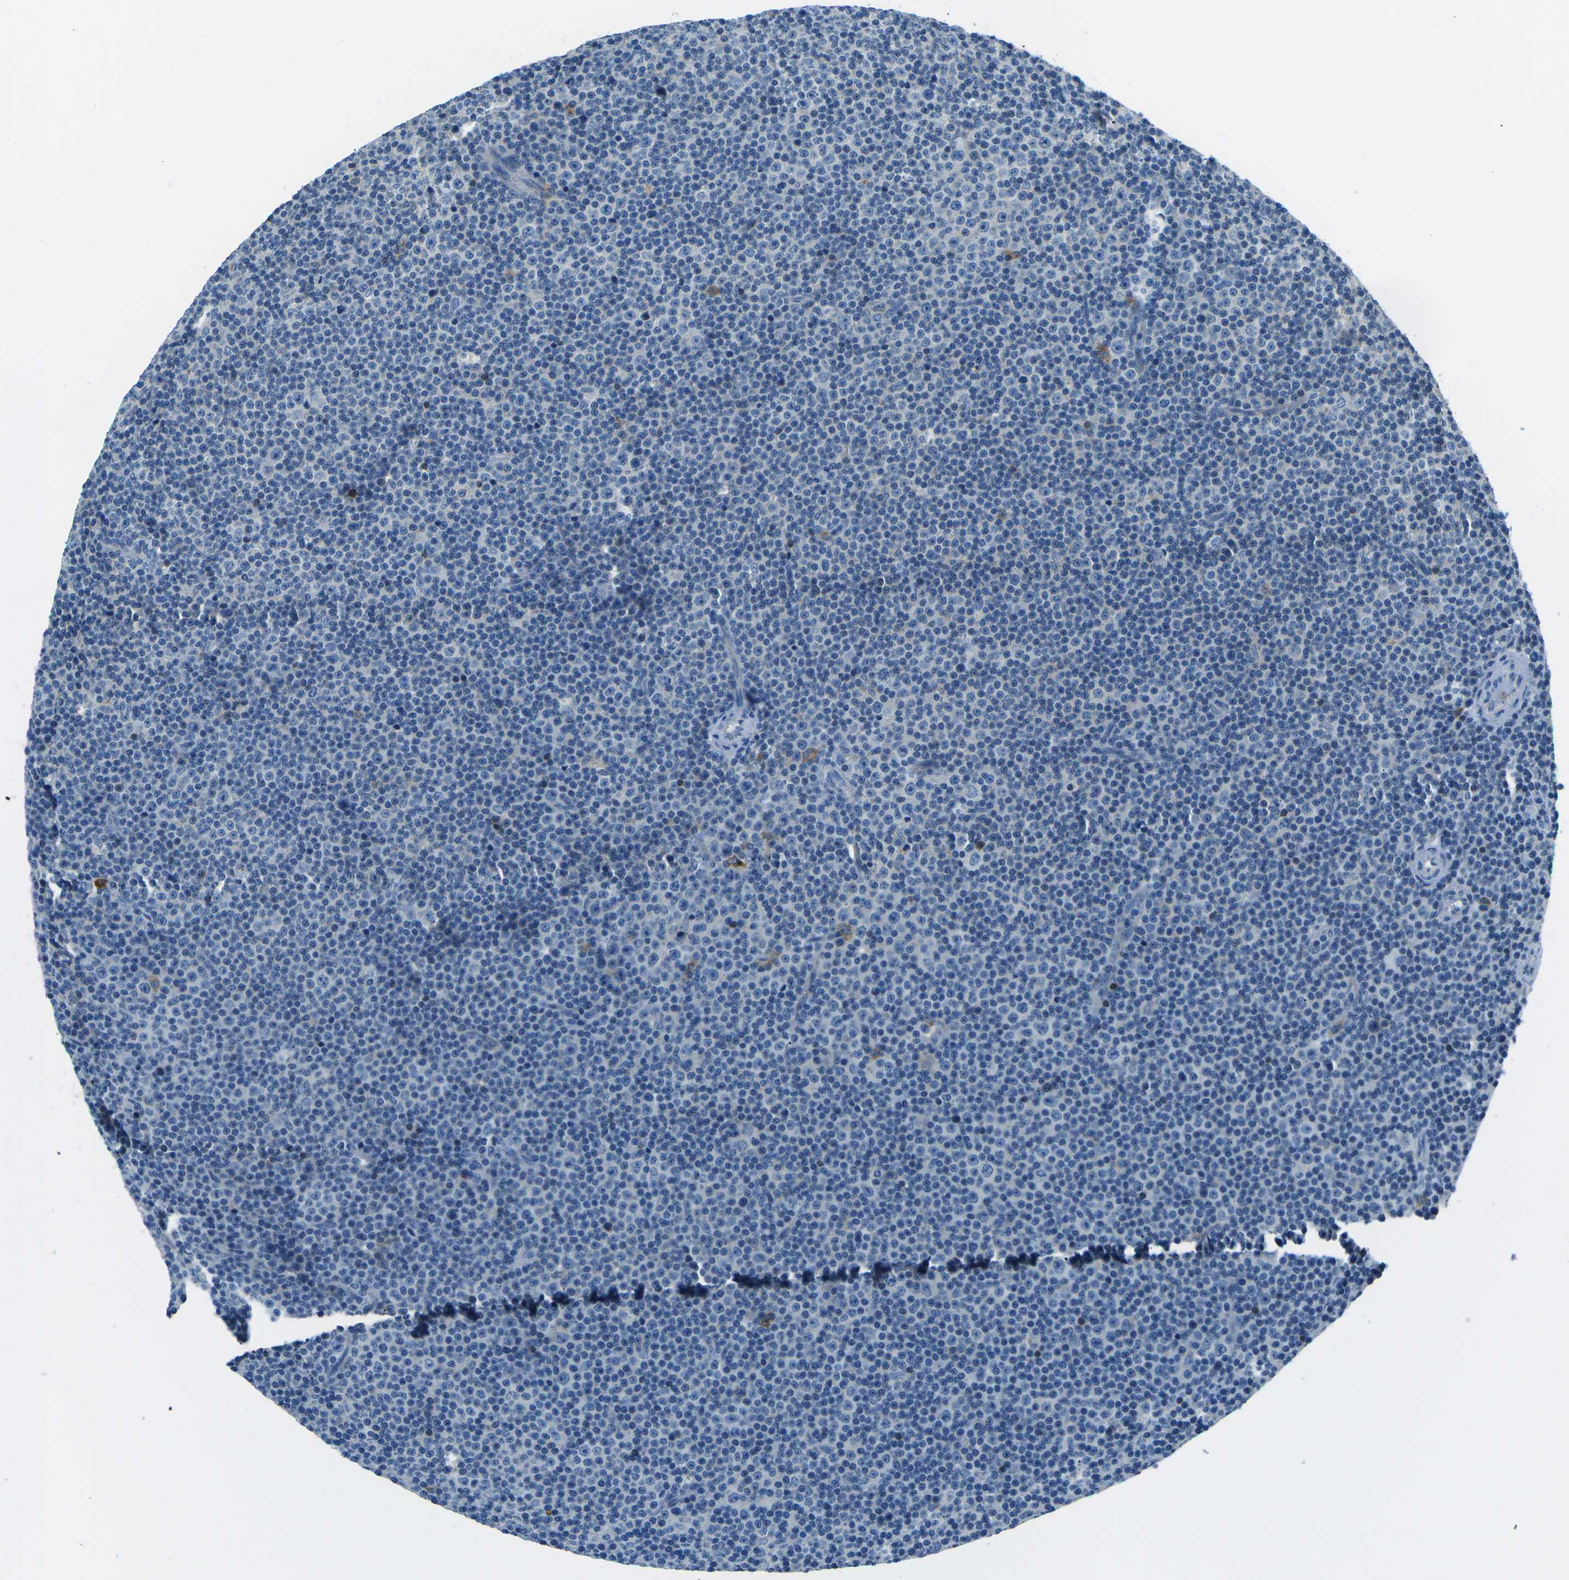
{"staining": {"intensity": "negative", "quantity": "none", "location": "none"}, "tissue": "lymphoma", "cell_type": "Tumor cells", "image_type": "cancer", "snomed": [{"axis": "morphology", "description": "Malignant lymphoma, non-Hodgkin's type, Low grade"}, {"axis": "topography", "description": "Lymph node"}], "caption": "The histopathology image shows no staining of tumor cells in malignant lymphoma, non-Hodgkin's type (low-grade).", "gene": "CD1D", "patient": {"sex": "female", "age": 67}}